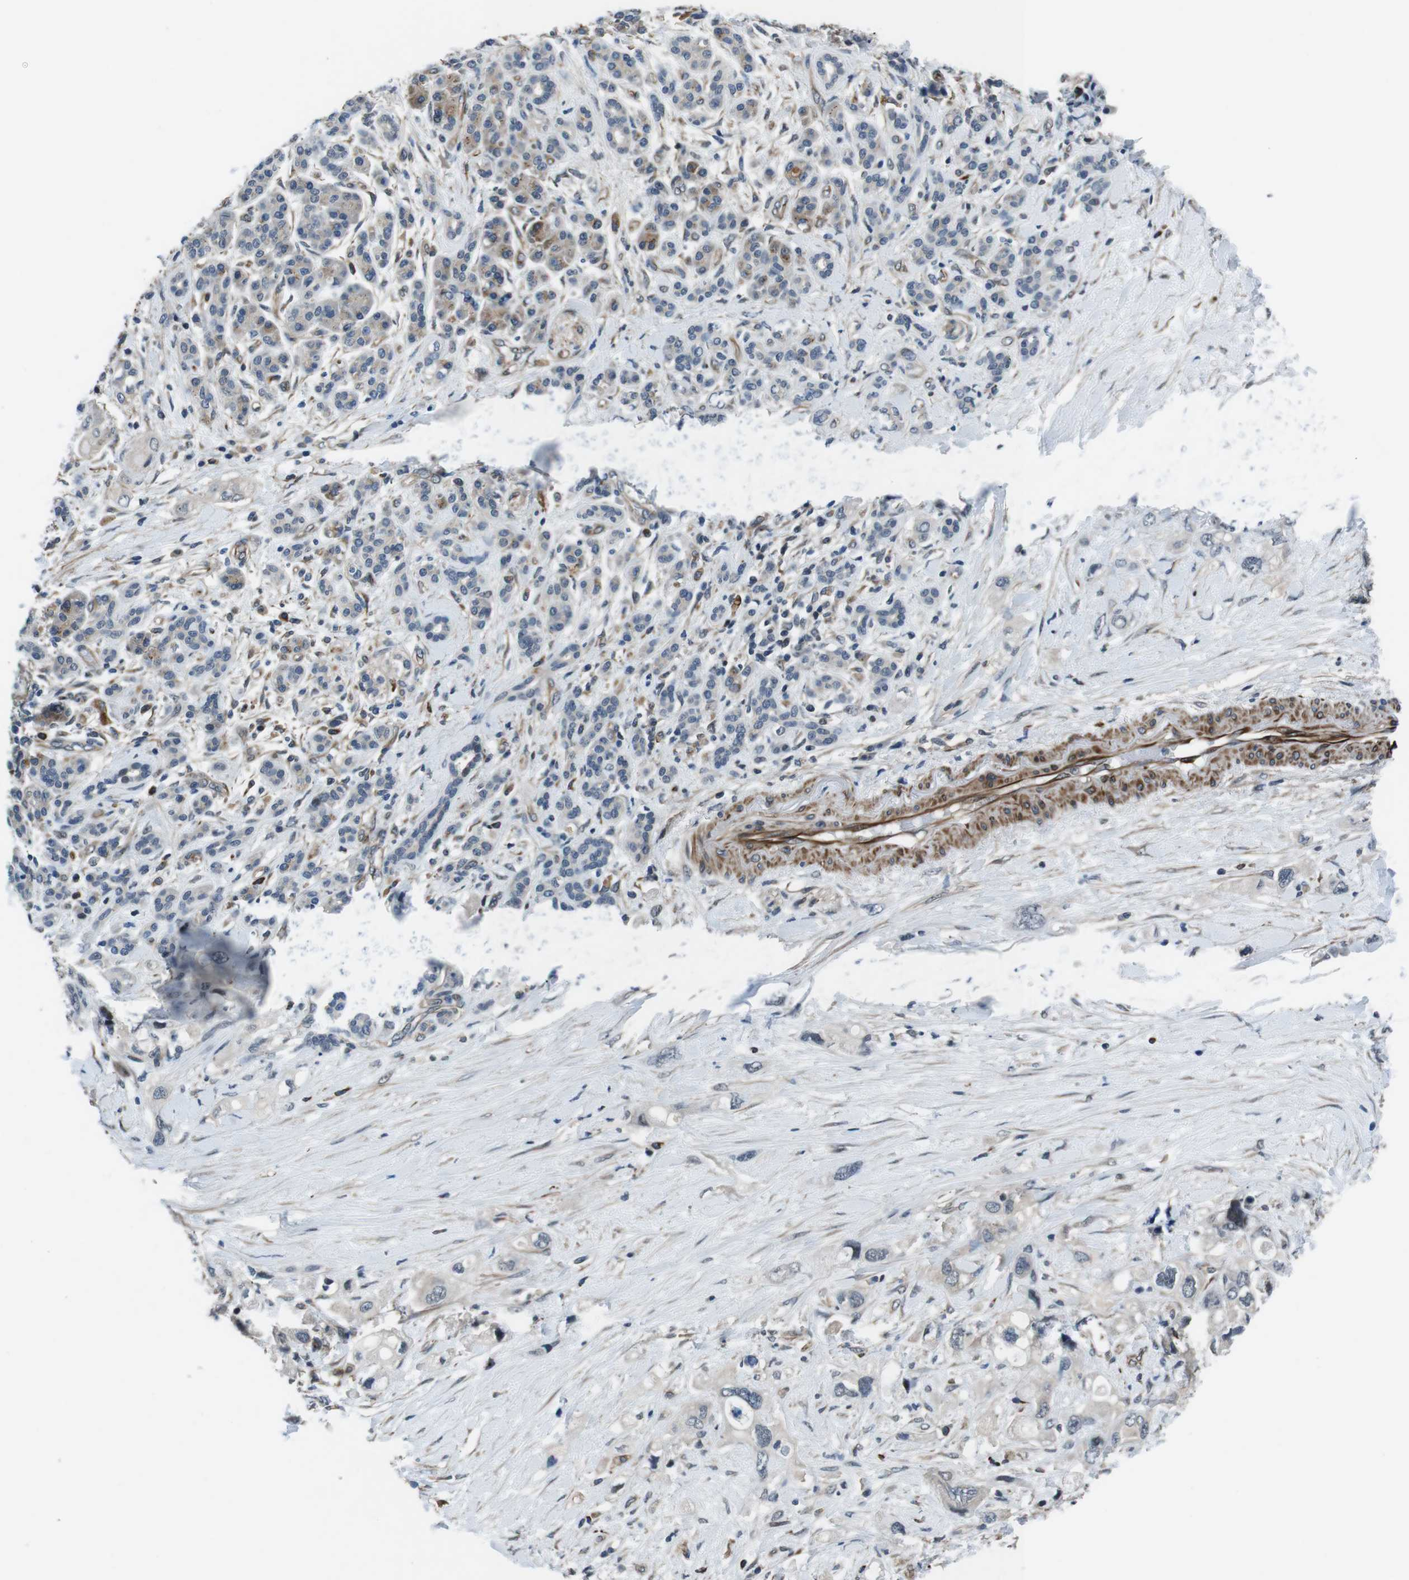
{"staining": {"intensity": "weak", "quantity": "<25%", "location": "cytoplasmic/membranous"}, "tissue": "pancreatic cancer", "cell_type": "Tumor cells", "image_type": "cancer", "snomed": [{"axis": "morphology", "description": "Adenocarcinoma, NOS"}, {"axis": "topography", "description": "Pancreas"}], "caption": "A high-resolution histopathology image shows IHC staining of pancreatic cancer (adenocarcinoma), which demonstrates no significant positivity in tumor cells. (Stains: DAB (3,3'-diaminobenzidine) IHC with hematoxylin counter stain, Microscopy: brightfield microscopy at high magnification).", "gene": "LRRC49", "patient": {"sex": "female", "age": 56}}